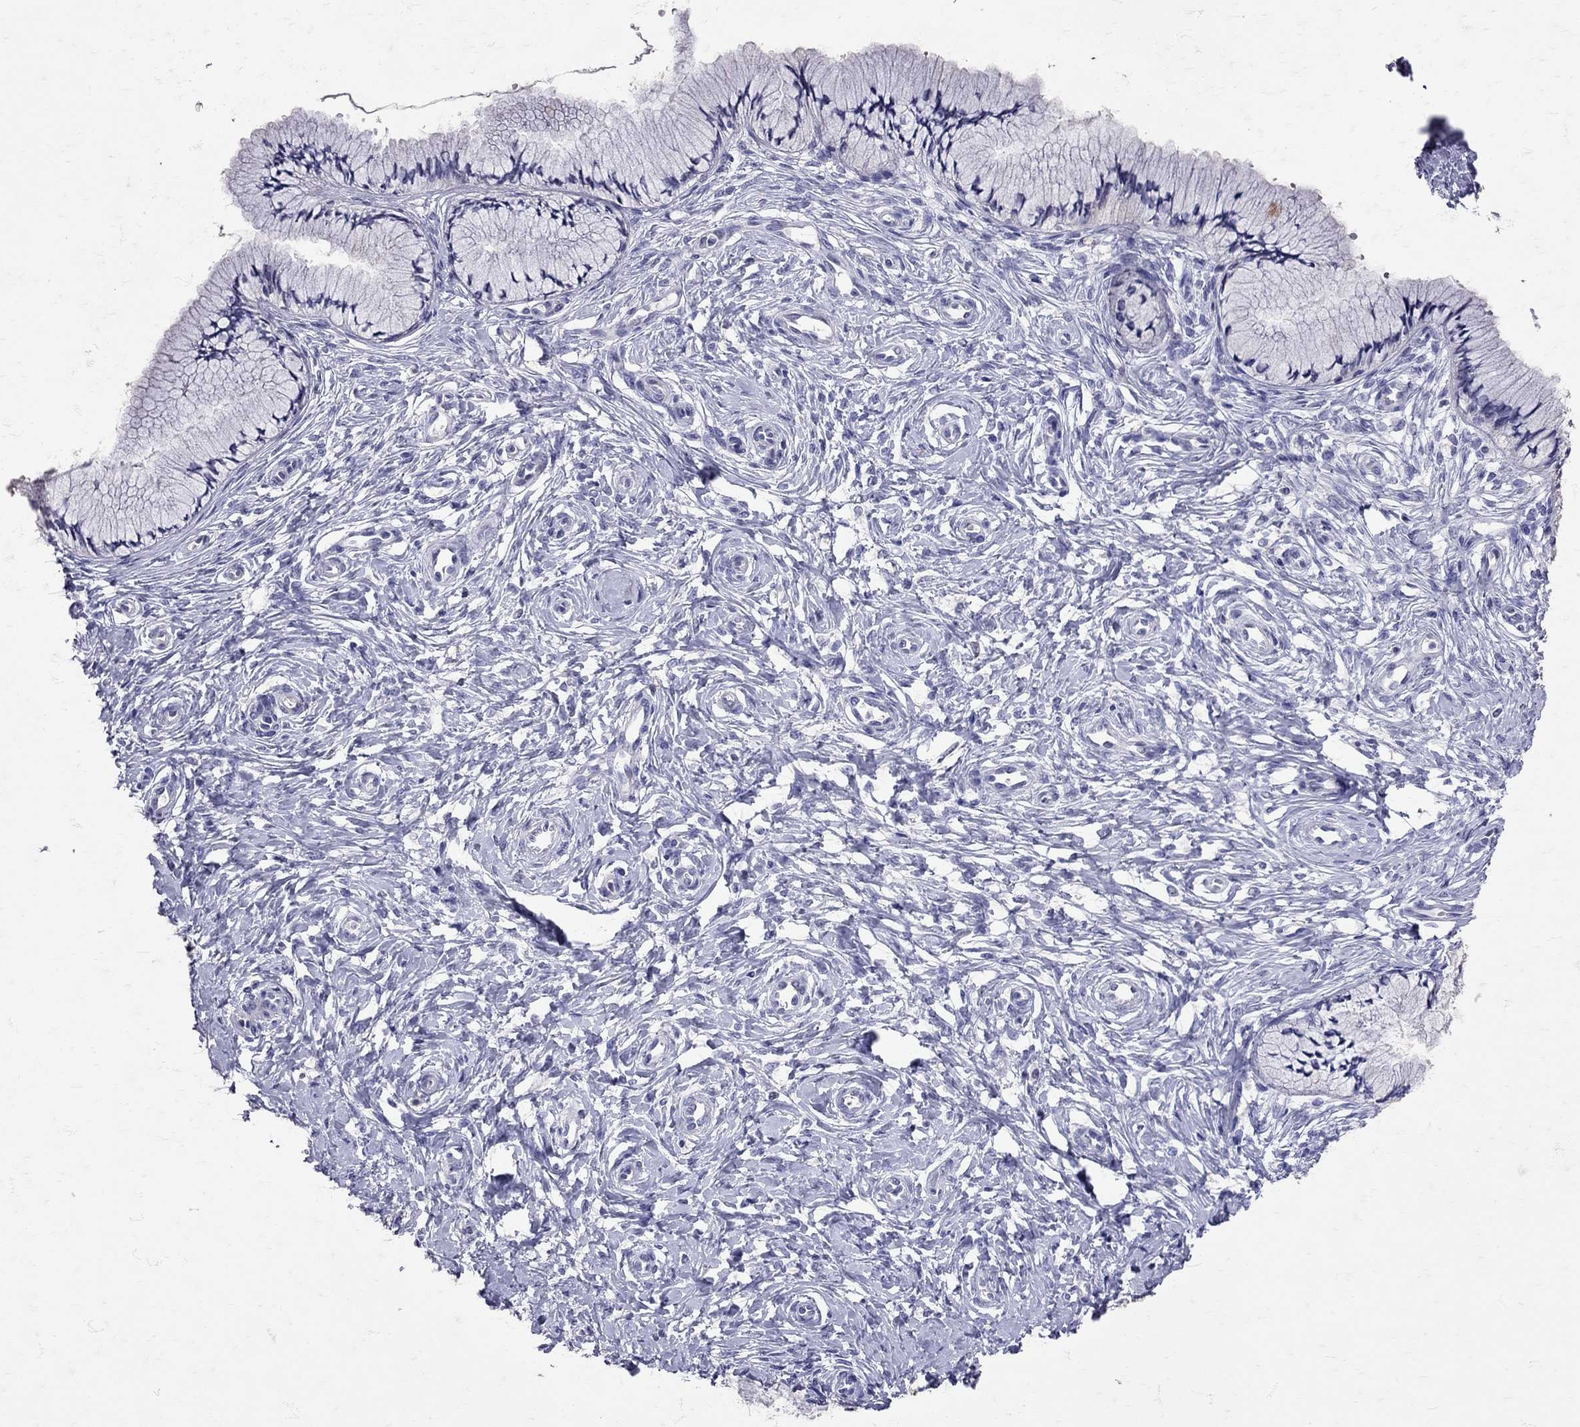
{"staining": {"intensity": "negative", "quantity": "none", "location": "none"}, "tissue": "cervix", "cell_type": "Glandular cells", "image_type": "normal", "snomed": [{"axis": "morphology", "description": "Normal tissue, NOS"}, {"axis": "topography", "description": "Cervix"}], "caption": "DAB immunohistochemical staining of unremarkable human cervix demonstrates no significant expression in glandular cells.", "gene": "SST", "patient": {"sex": "female", "age": 37}}